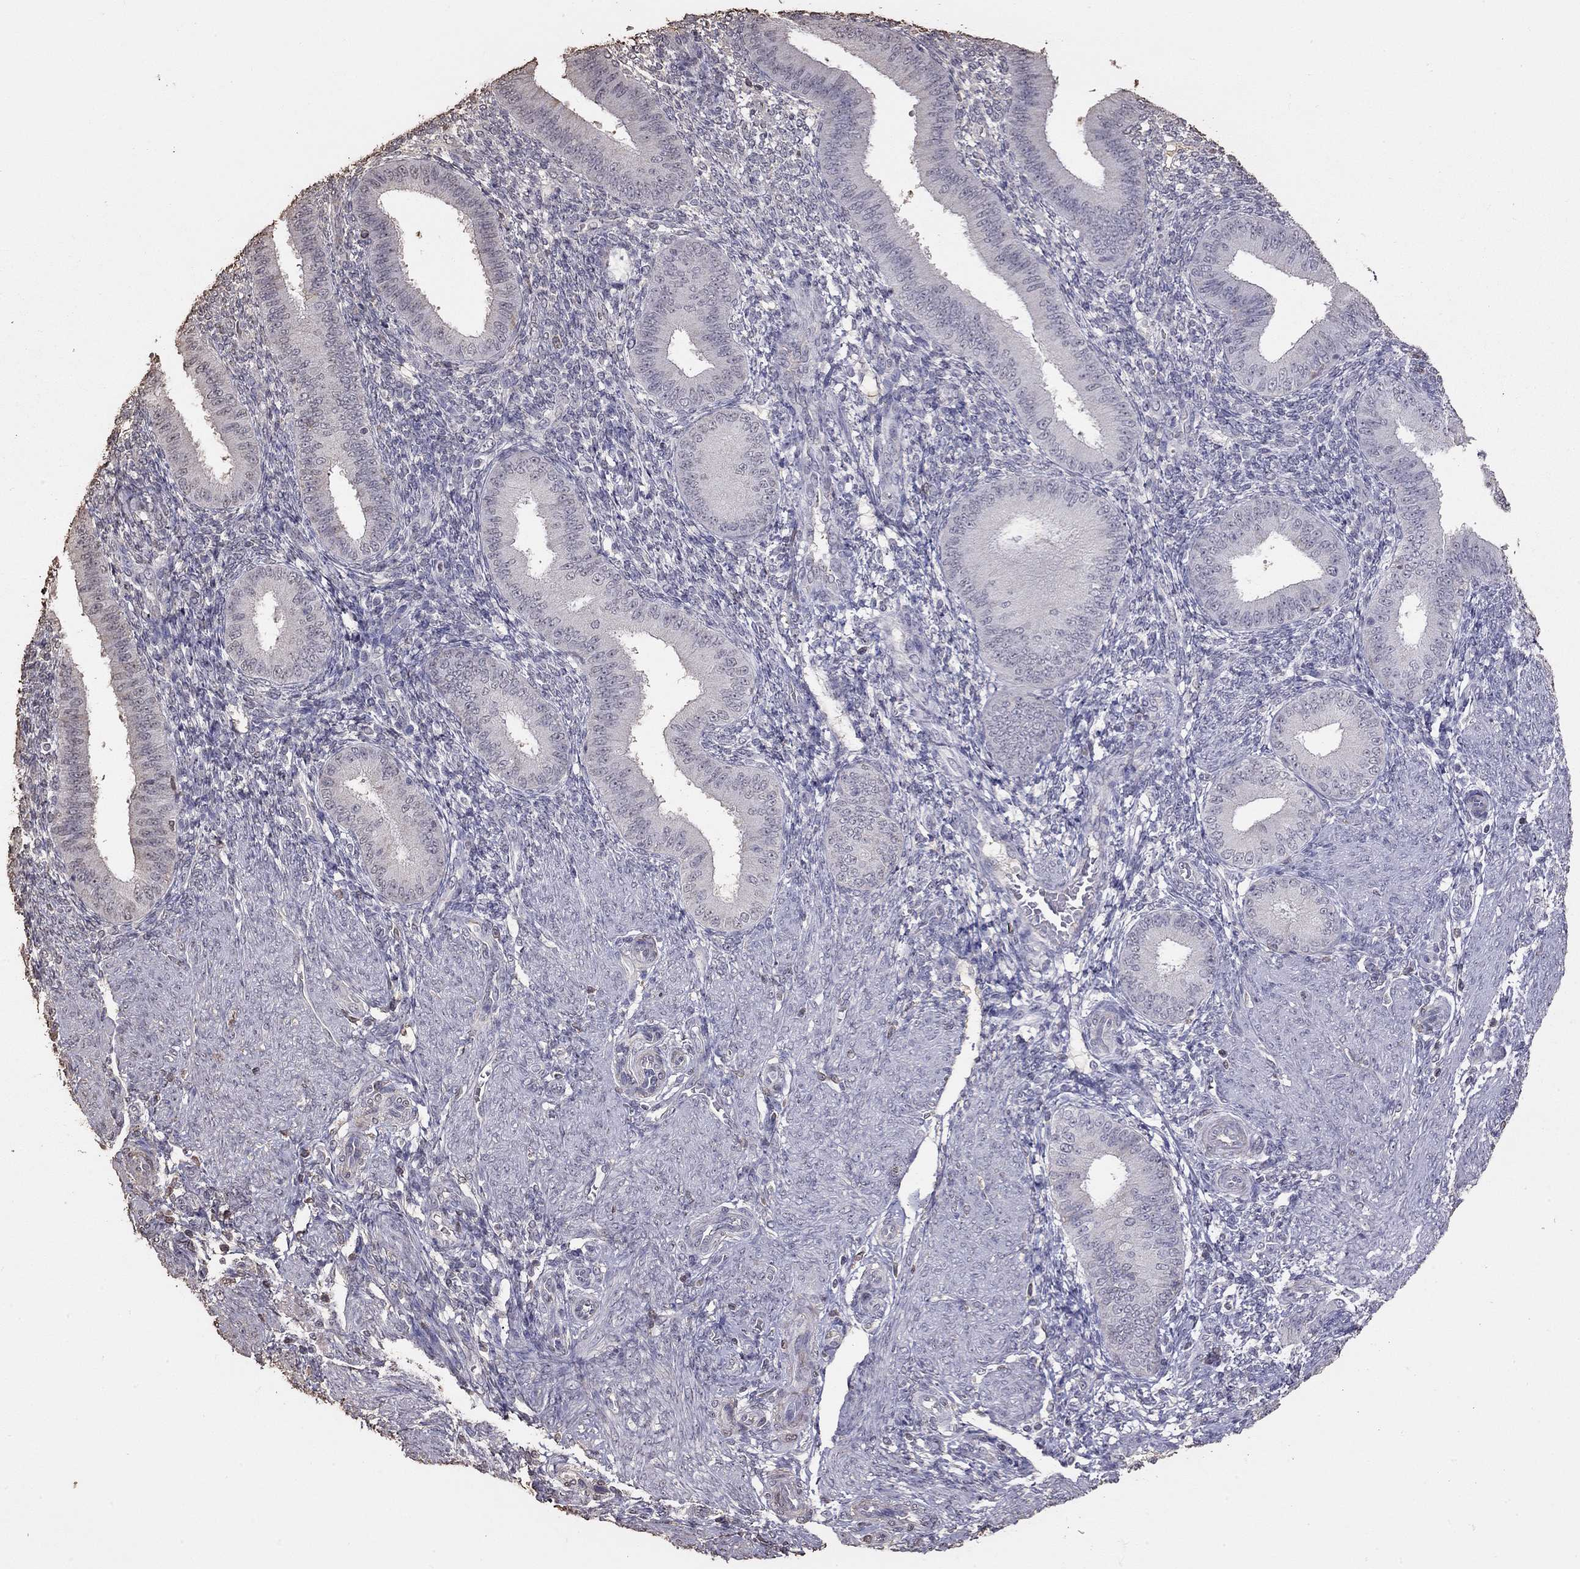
{"staining": {"intensity": "negative", "quantity": "none", "location": "none"}, "tissue": "endometrium", "cell_type": "Cells in endometrial stroma", "image_type": "normal", "snomed": [{"axis": "morphology", "description": "Normal tissue, NOS"}, {"axis": "topography", "description": "Endometrium"}], "caption": "DAB immunohistochemical staining of benign human endometrium reveals no significant staining in cells in endometrial stroma.", "gene": "SUN3", "patient": {"sex": "female", "age": 39}}